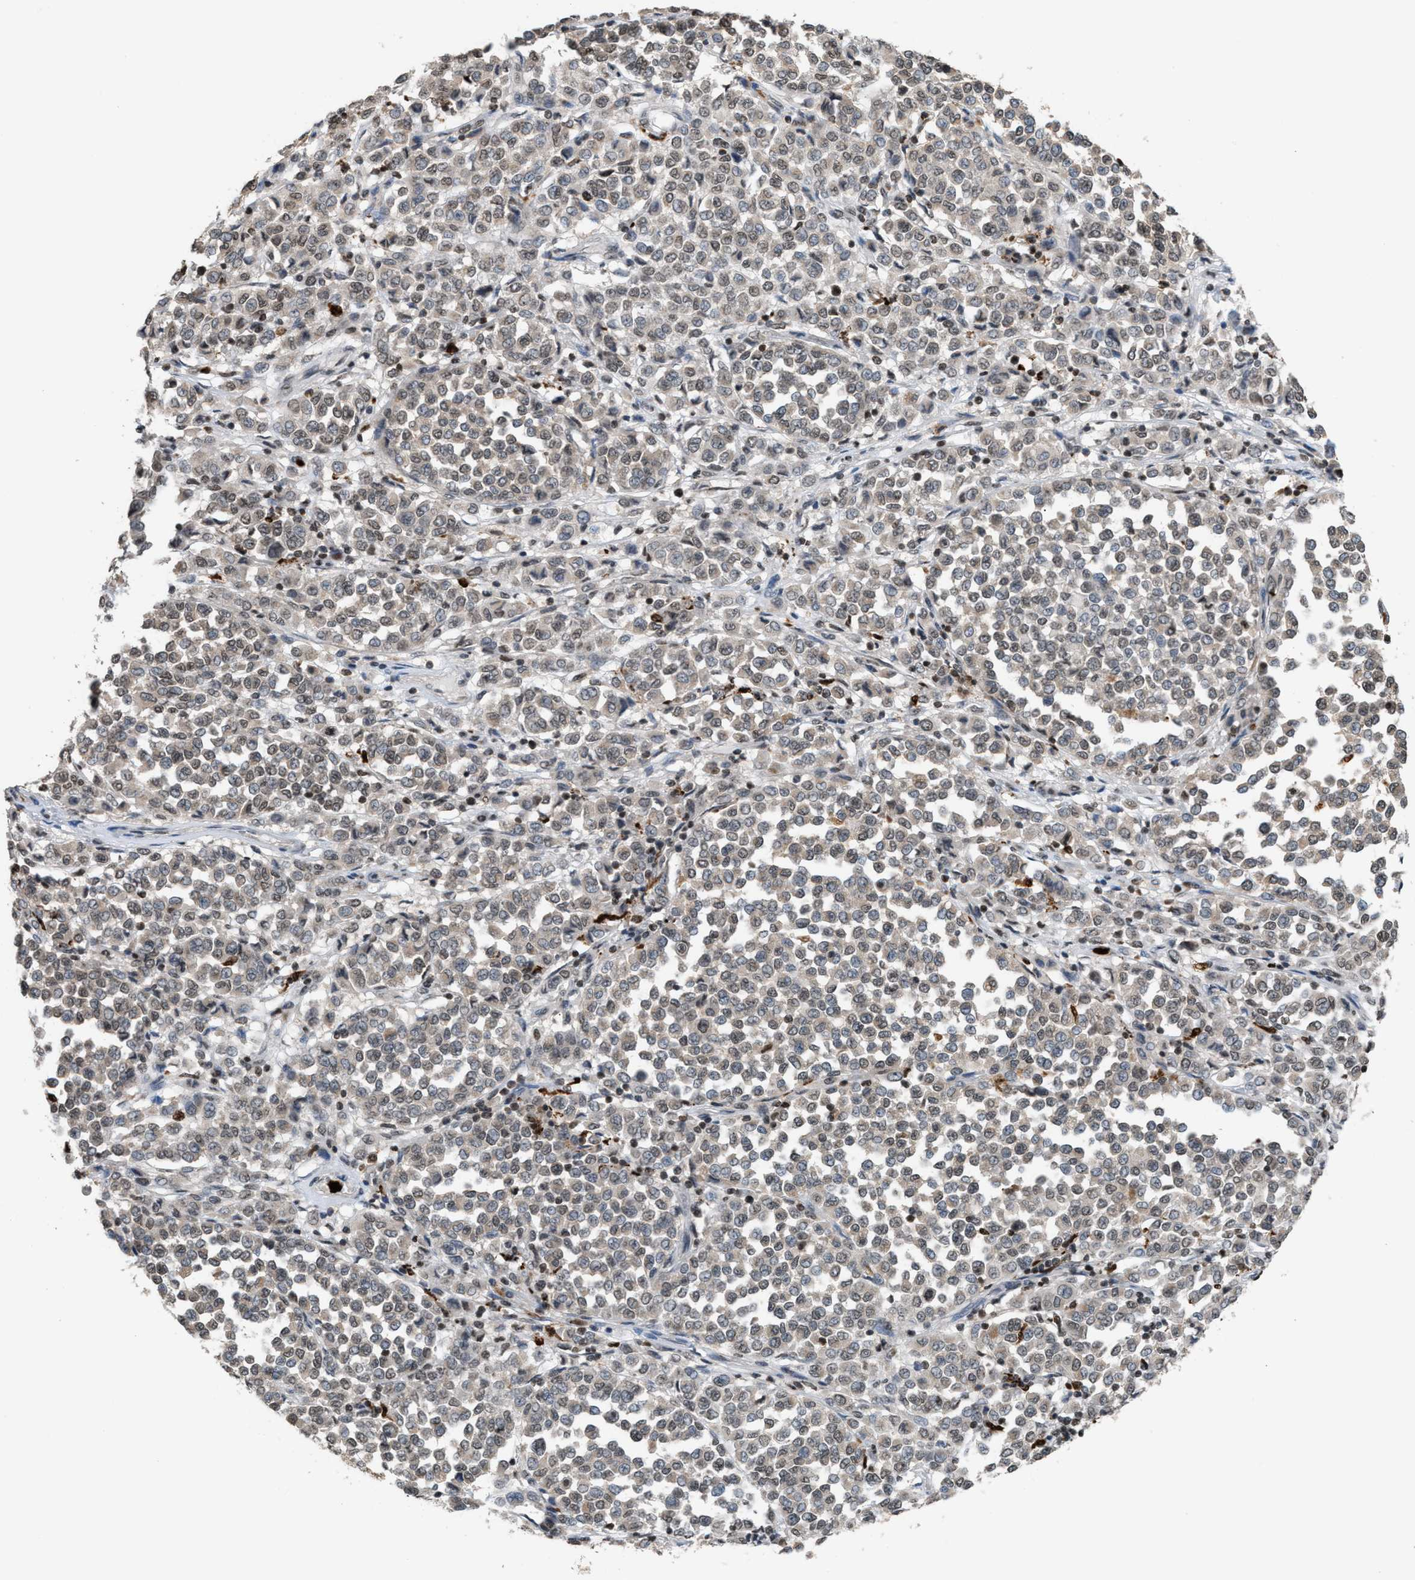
{"staining": {"intensity": "weak", "quantity": "25%-75%", "location": "nuclear"}, "tissue": "melanoma", "cell_type": "Tumor cells", "image_type": "cancer", "snomed": [{"axis": "morphology", "description": "Malignant melanoma, Metastatic site"}, {"axis": "topography", "description": "Pancreas"}], "caption": "Protein staining shows weak nuclear positivity in about 25%-75% of tumor cells in malignant melanoma (metastatic site). The protein of interest is stained brown, and the nuclei are stained in blue (DAB IHC with brightfield microscopy, high magnification).", "gene": "PRUNE2", "patient": {"sex": "female", "age": 30}}